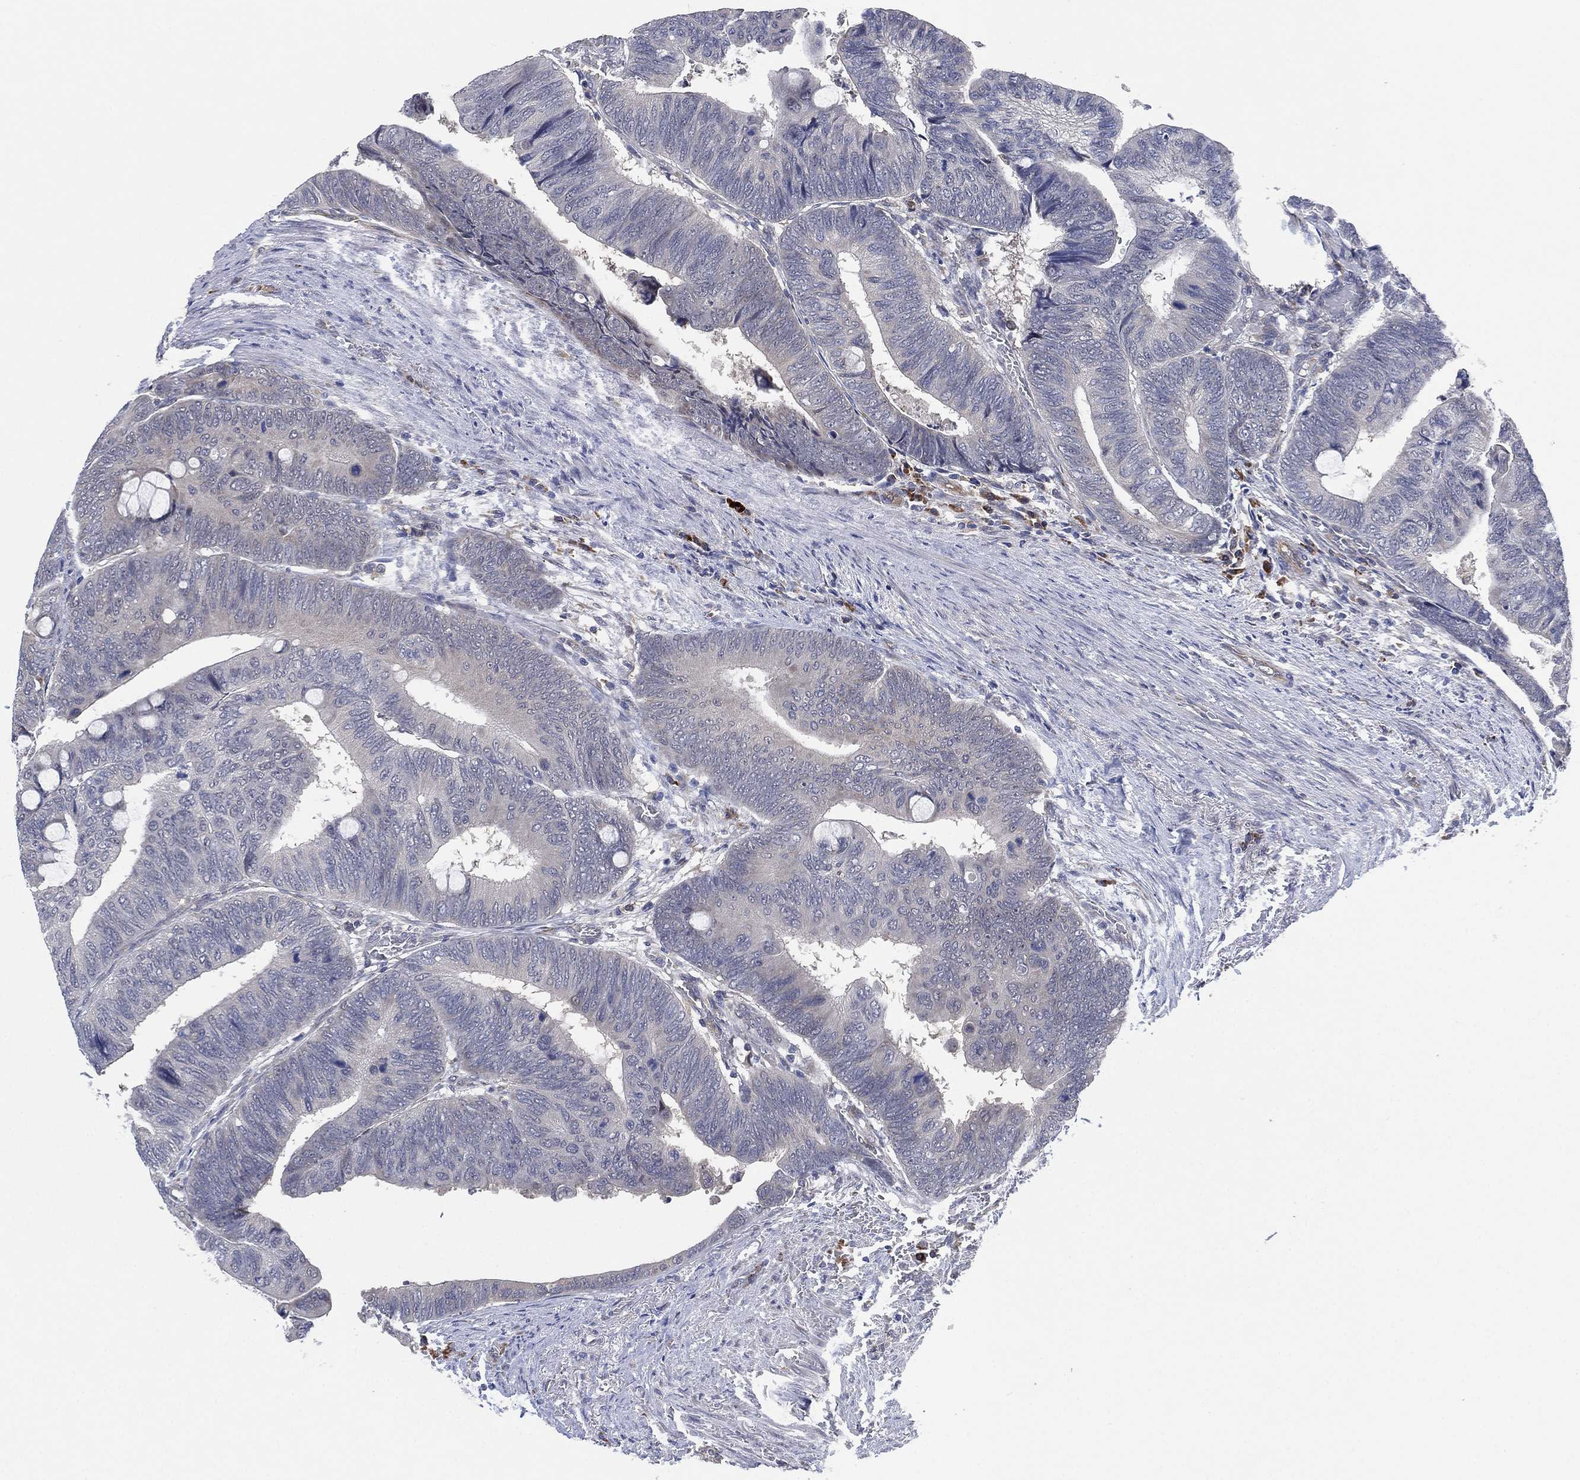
{"staining": {"intensity": "negative", "quantity": "none", "location": "none"}, "tissue": "colorectal cancer", "cell_type": "Tumor cells", "image_type": "cancer", "snomed": [{"axis": "morphology", "description": "Normal tissue, NOS"}, {"axis": "morphology", "description": "Adenocarcinoma, NOS"}, {"axis": "topography", "description": "Rectum"}, {"axis": "topography", "description": "Peripheral nerve tissue"}], "caption": "Immunohistochemical staining of colorectal adenocarcinoma reveals no significant positivity in tumor cells.", "gene": "FES", "patient": {"sex": "male", "age": 92}}